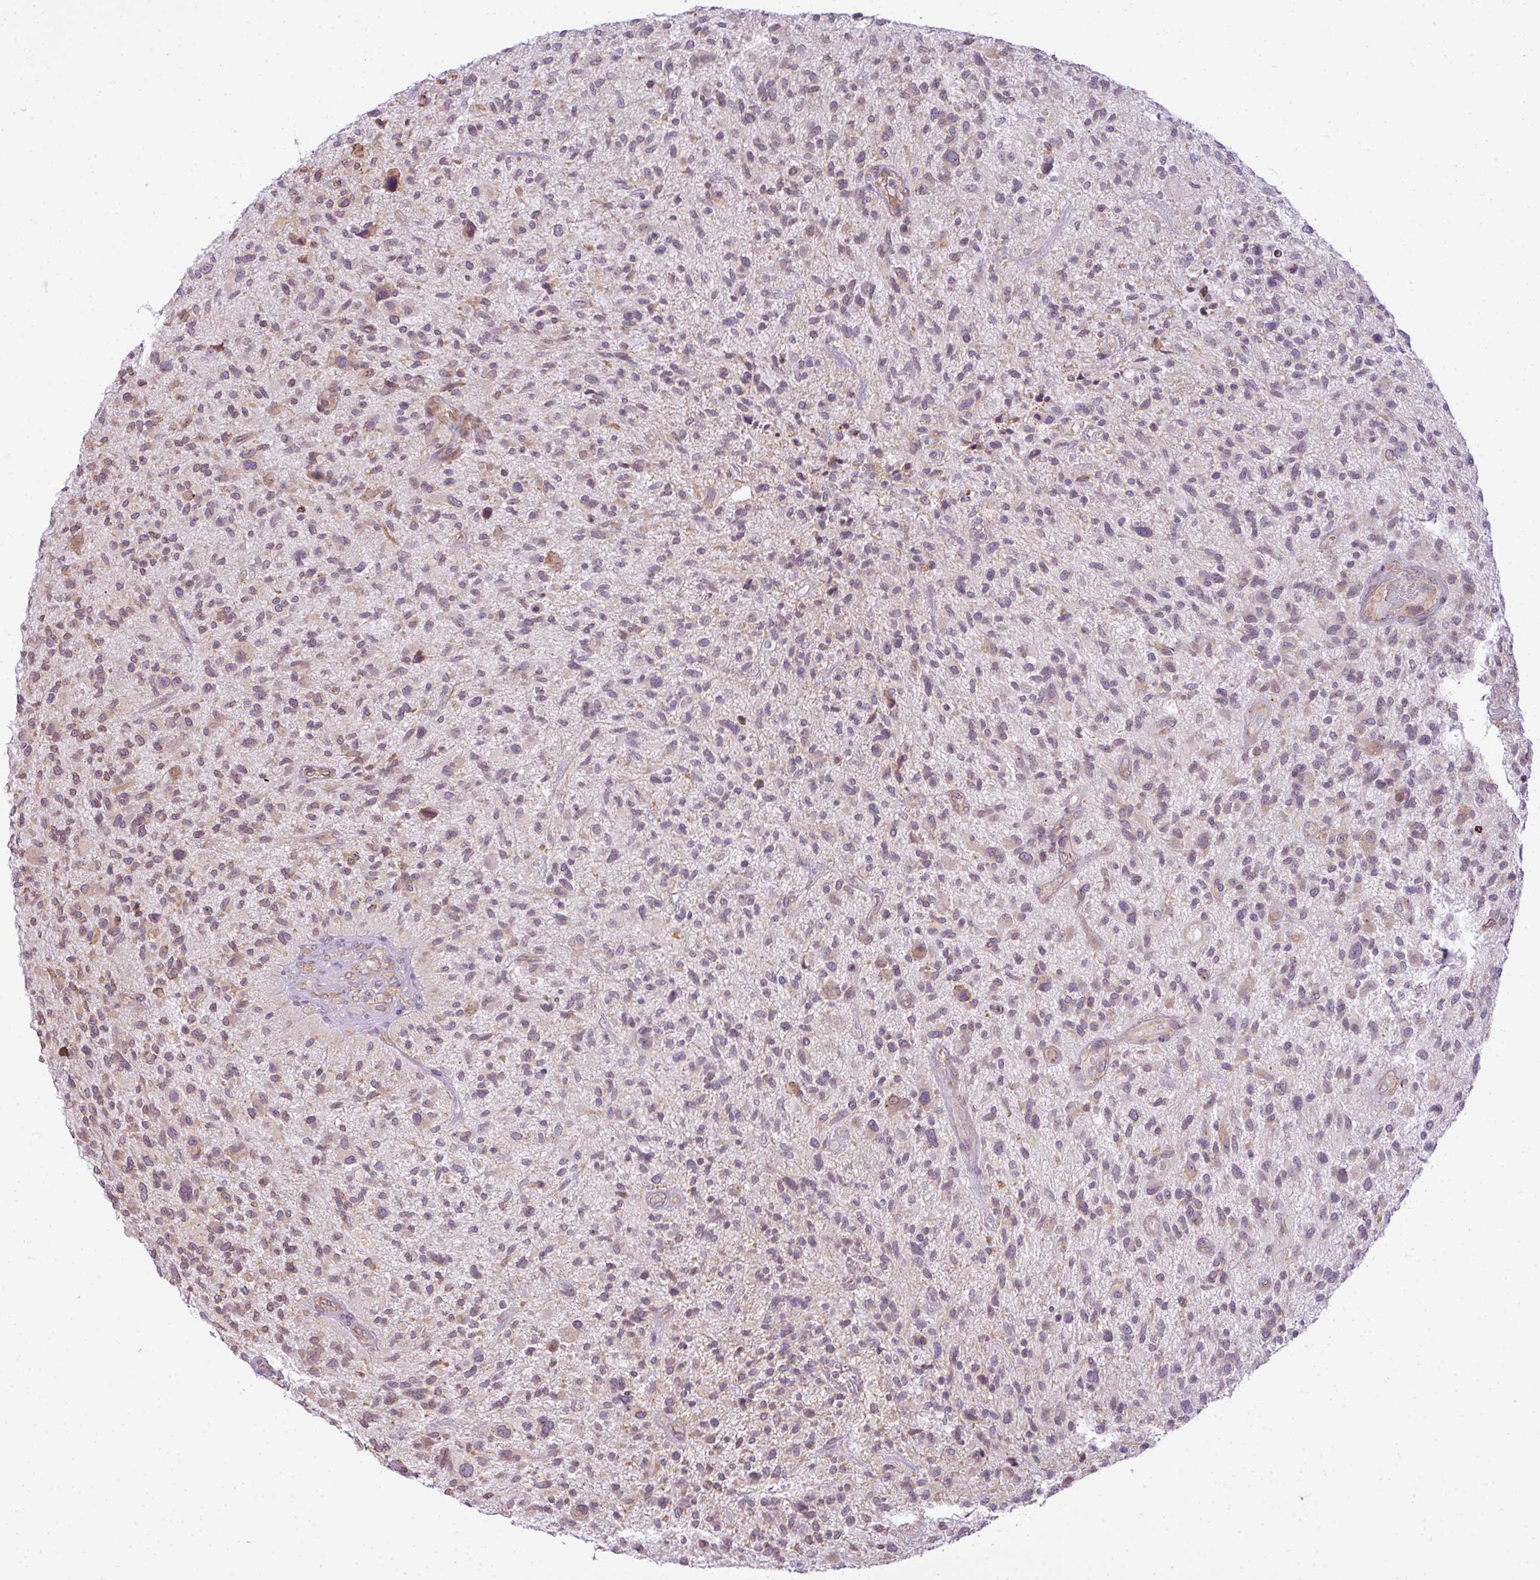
{"staining": {"intensity": "negative", "quantity": "none", "location": "none"}, "tissue": "glioma", "cell_type": "Tumor cells", "image_type": "cancer", "snomed": [{"axis": "morphology", "description": "Glioma, malignant, High grade"}, {"axis": "topography", "description": "Brain"}], "caption": "Immunohistochemistry of malignant glioma (high-grade) shows no staining in tumor cells.", "gene": "COX18", "patient": {"sex": "male", "age": 47}}